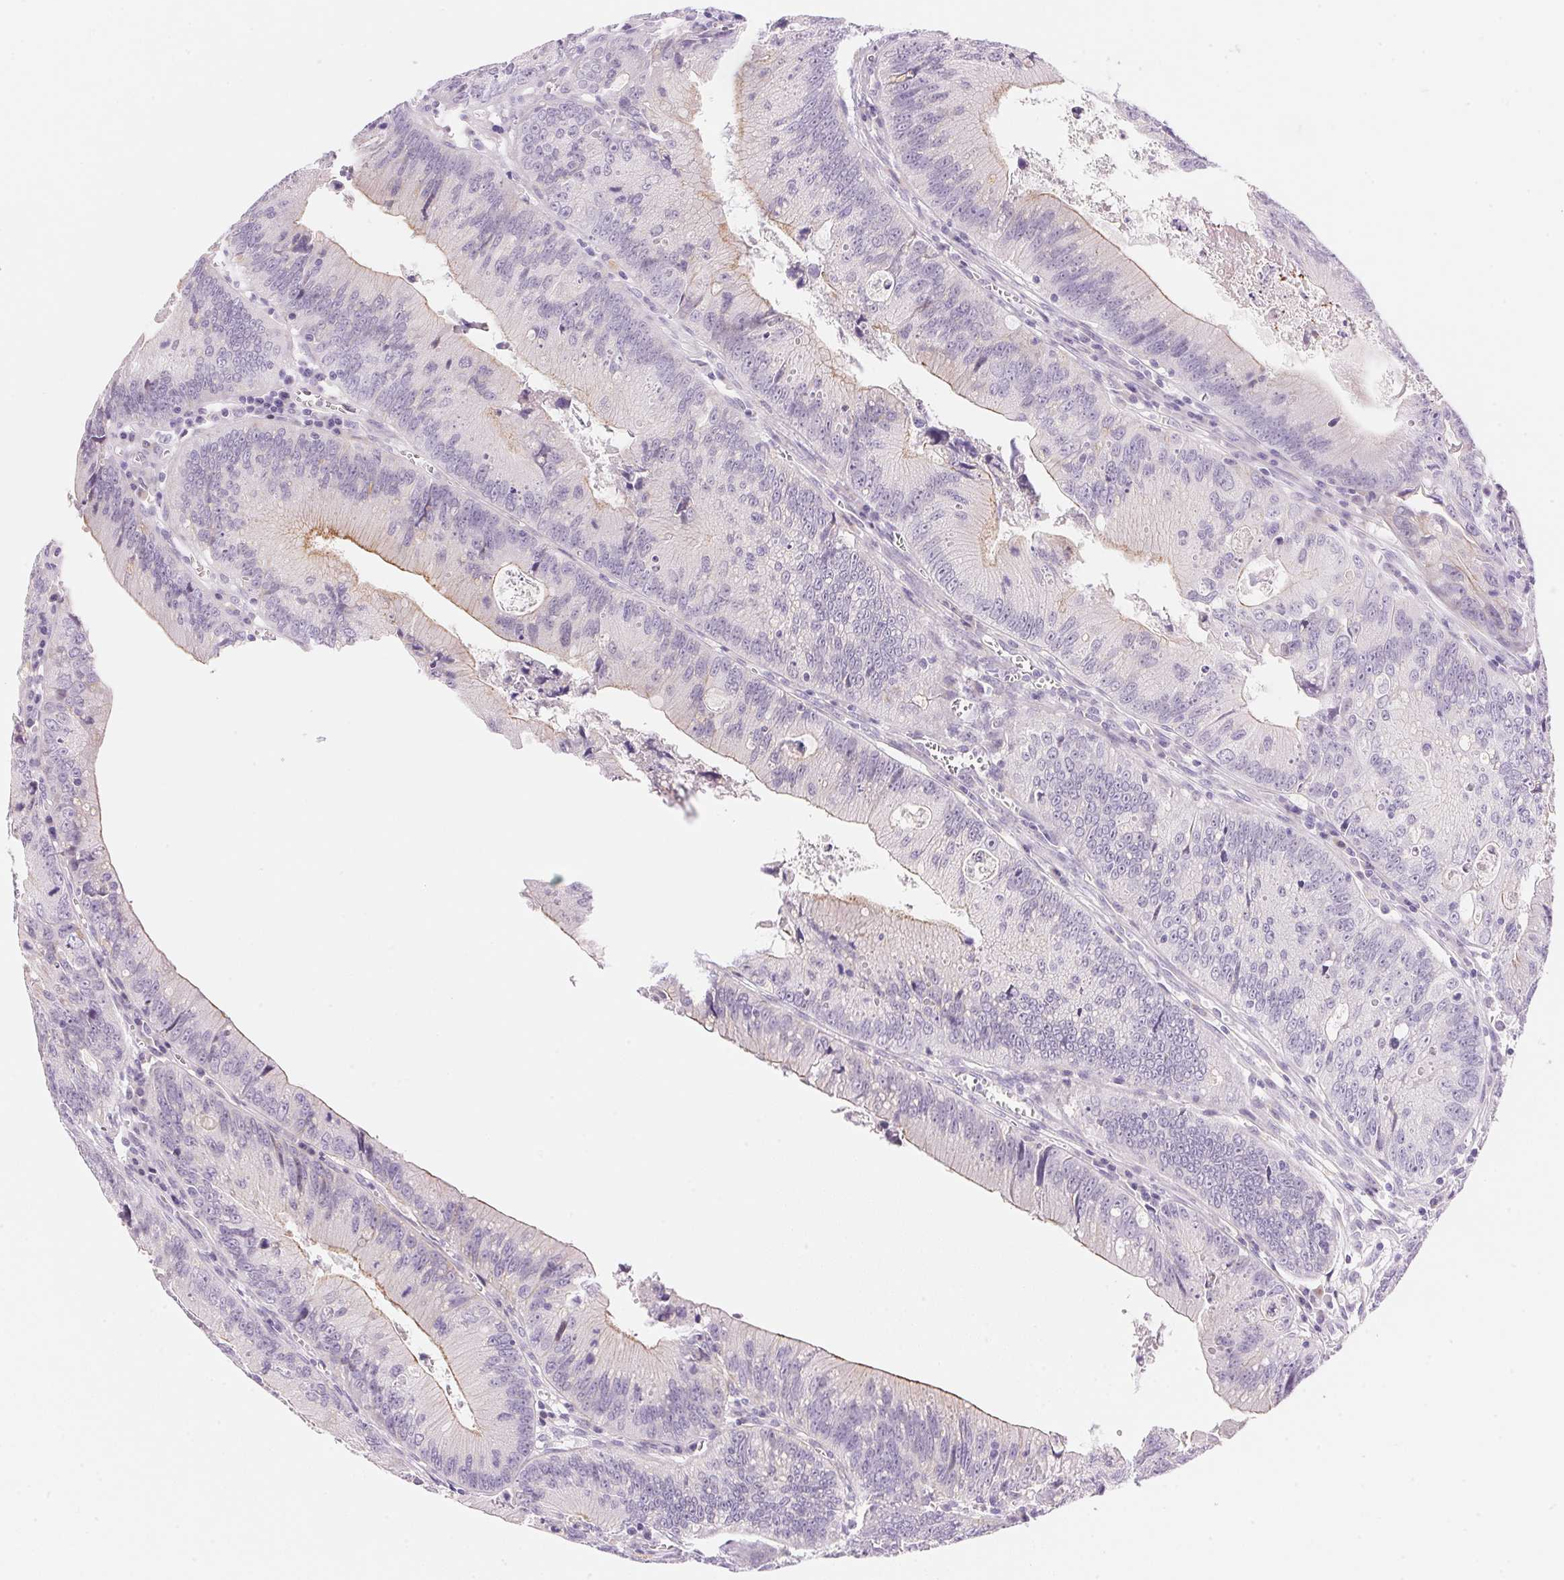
{"staining": {"intensity": "weak", "quantity": "<25%", "location": "cytoplasmic/membranous"}, "tissue": "colorectal cancer", "cell_type": "Tumor cells", "image_type": "cancer", "snomed": [{"axis": "morphology", "description": "Adenocarcinoma, NOS"}, {"axis": "topography", "description": "Rectum"}], "caption": "This is an immunohistochemistry micrograph of human adenocarcinoma (colorectal). There is no staining in tumor cells.", "gene": "TEKT1", "patient": {"sex": "female", "age": 81}}